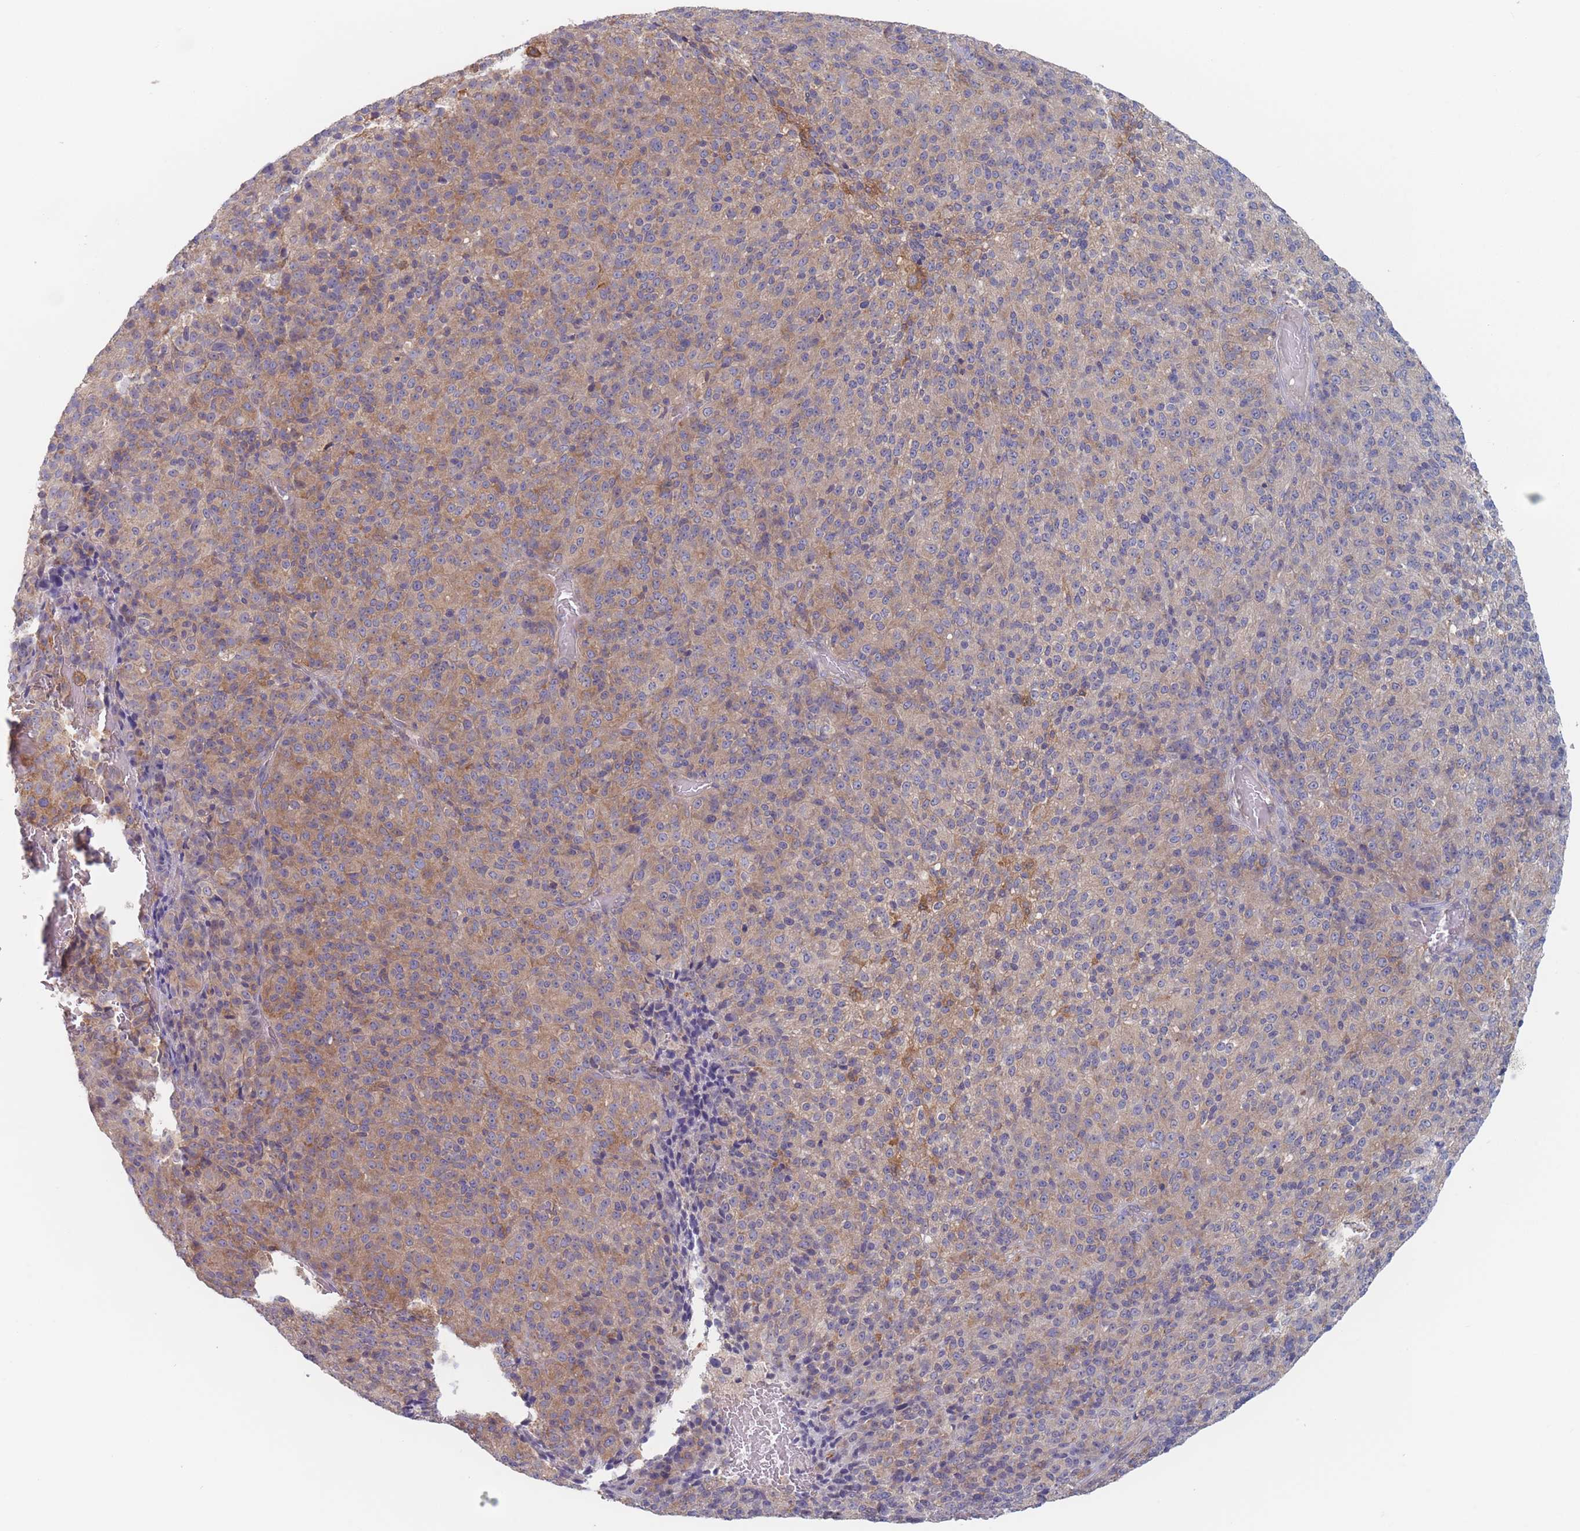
{"staining": {"intensity": "moderate", "quantity": ">75%", "location": "cytoplasmic/membranous"}, "tissue": "melanoma", "cell_type": "Tumor cells", "image_type": "cancer", "snomed": [{"axis": "morphology", "description": "Malignant melanoma, Metastatic site"}, {"axis": "topography", "description": "Brain"}], "caption": "Immunohistochemical staining of human melanoma demonstrates medium levels of moderate cytoplasmic/membranous positivity in about >75% of tumor cells.", "gene": "EFCC1", "patient": {"sex": "female", "age": 56}}